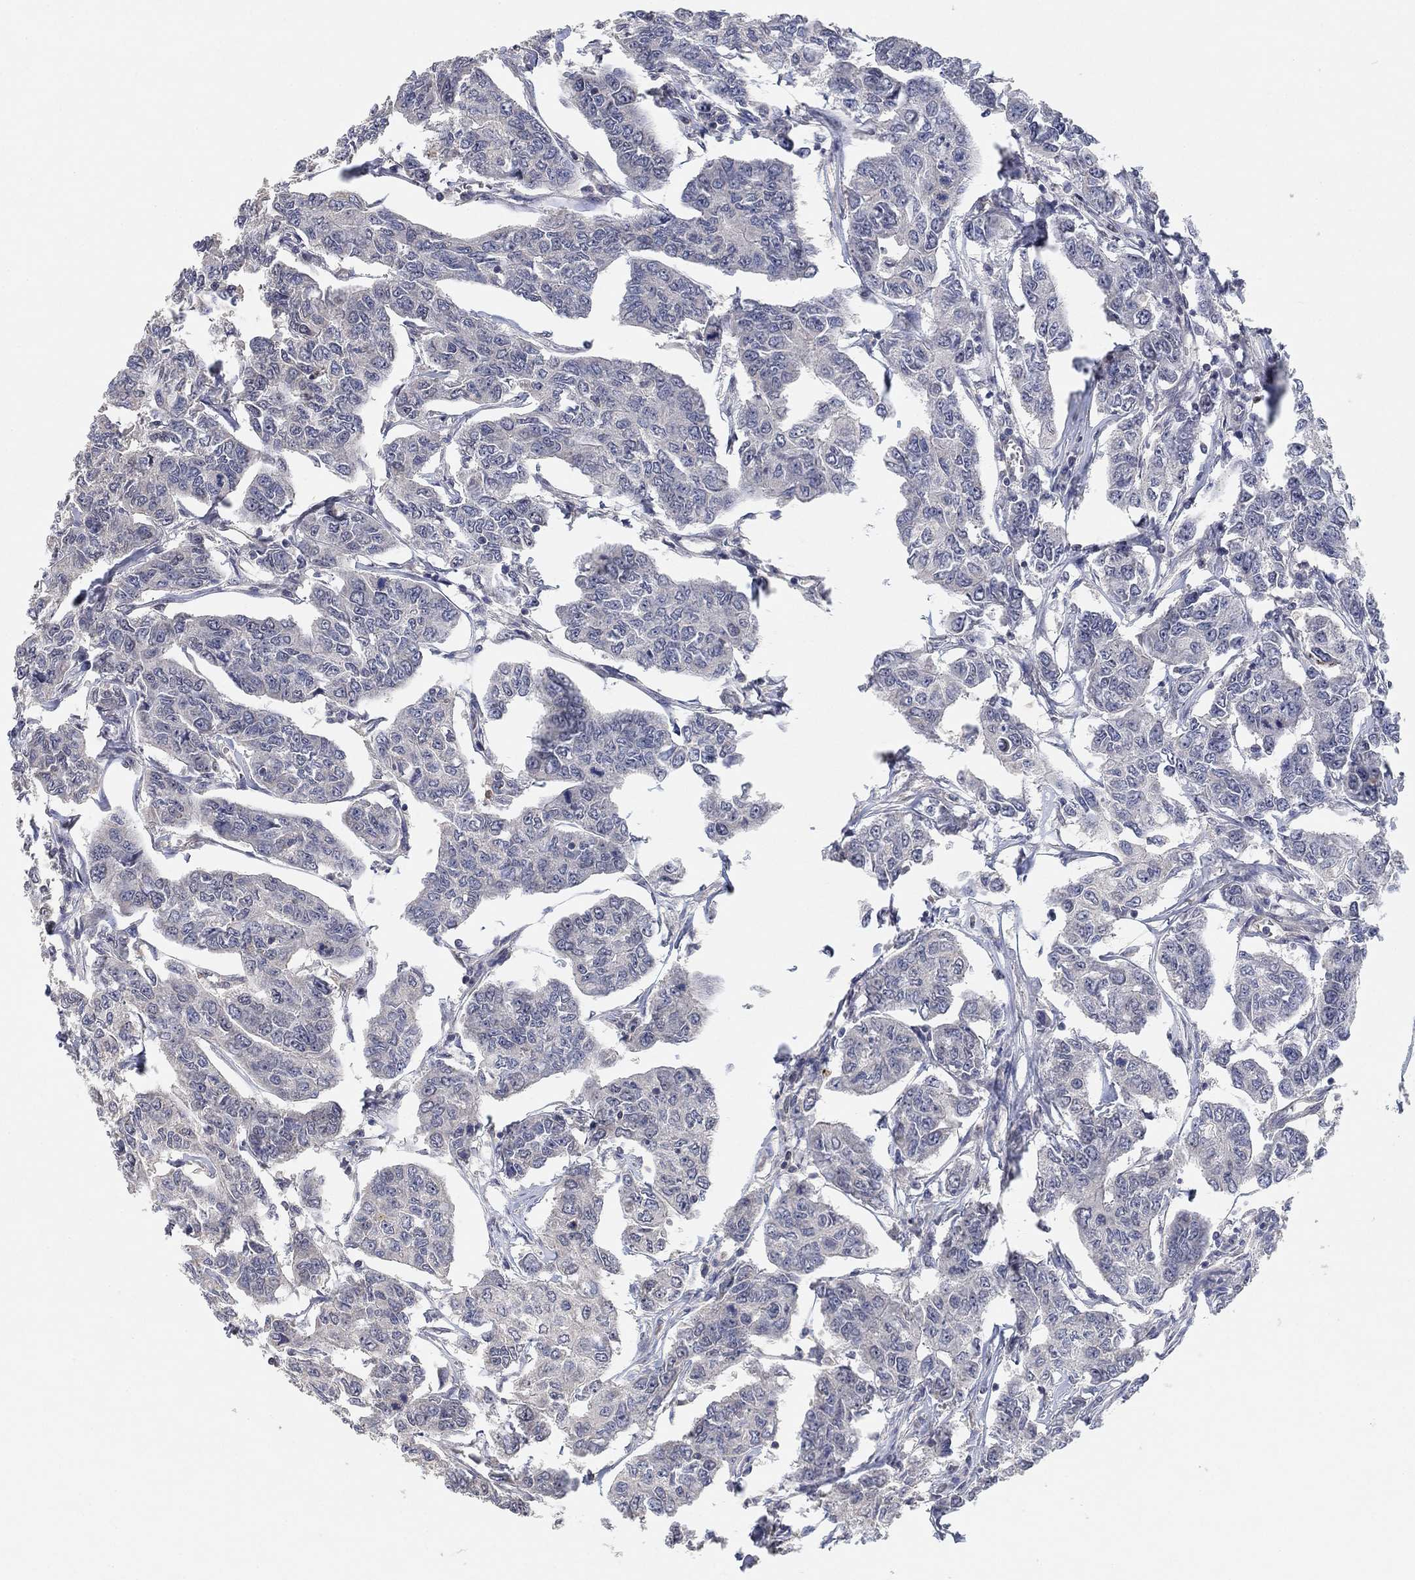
{"staining": {"intensity": "negative", "quantity": "none", "location": "none"}, "tissue": "breast cancer", "cell_type": "Tumor cells", "image_type": "cancer", "snomed": [{"axis": "morphology", "description": "Duct carcinoma"}, {"axis": "topography", "description": "Breast"}], "caption": "This photomicrograph is of infiltrating ductal carcinoma (breast) stained with IHC to label a protein in brown with the nuclei are counter-stained blue. There is no expression in tumor cells.", "gene": "CCDC43", "patient": {"sex": "female", "age": 88}}